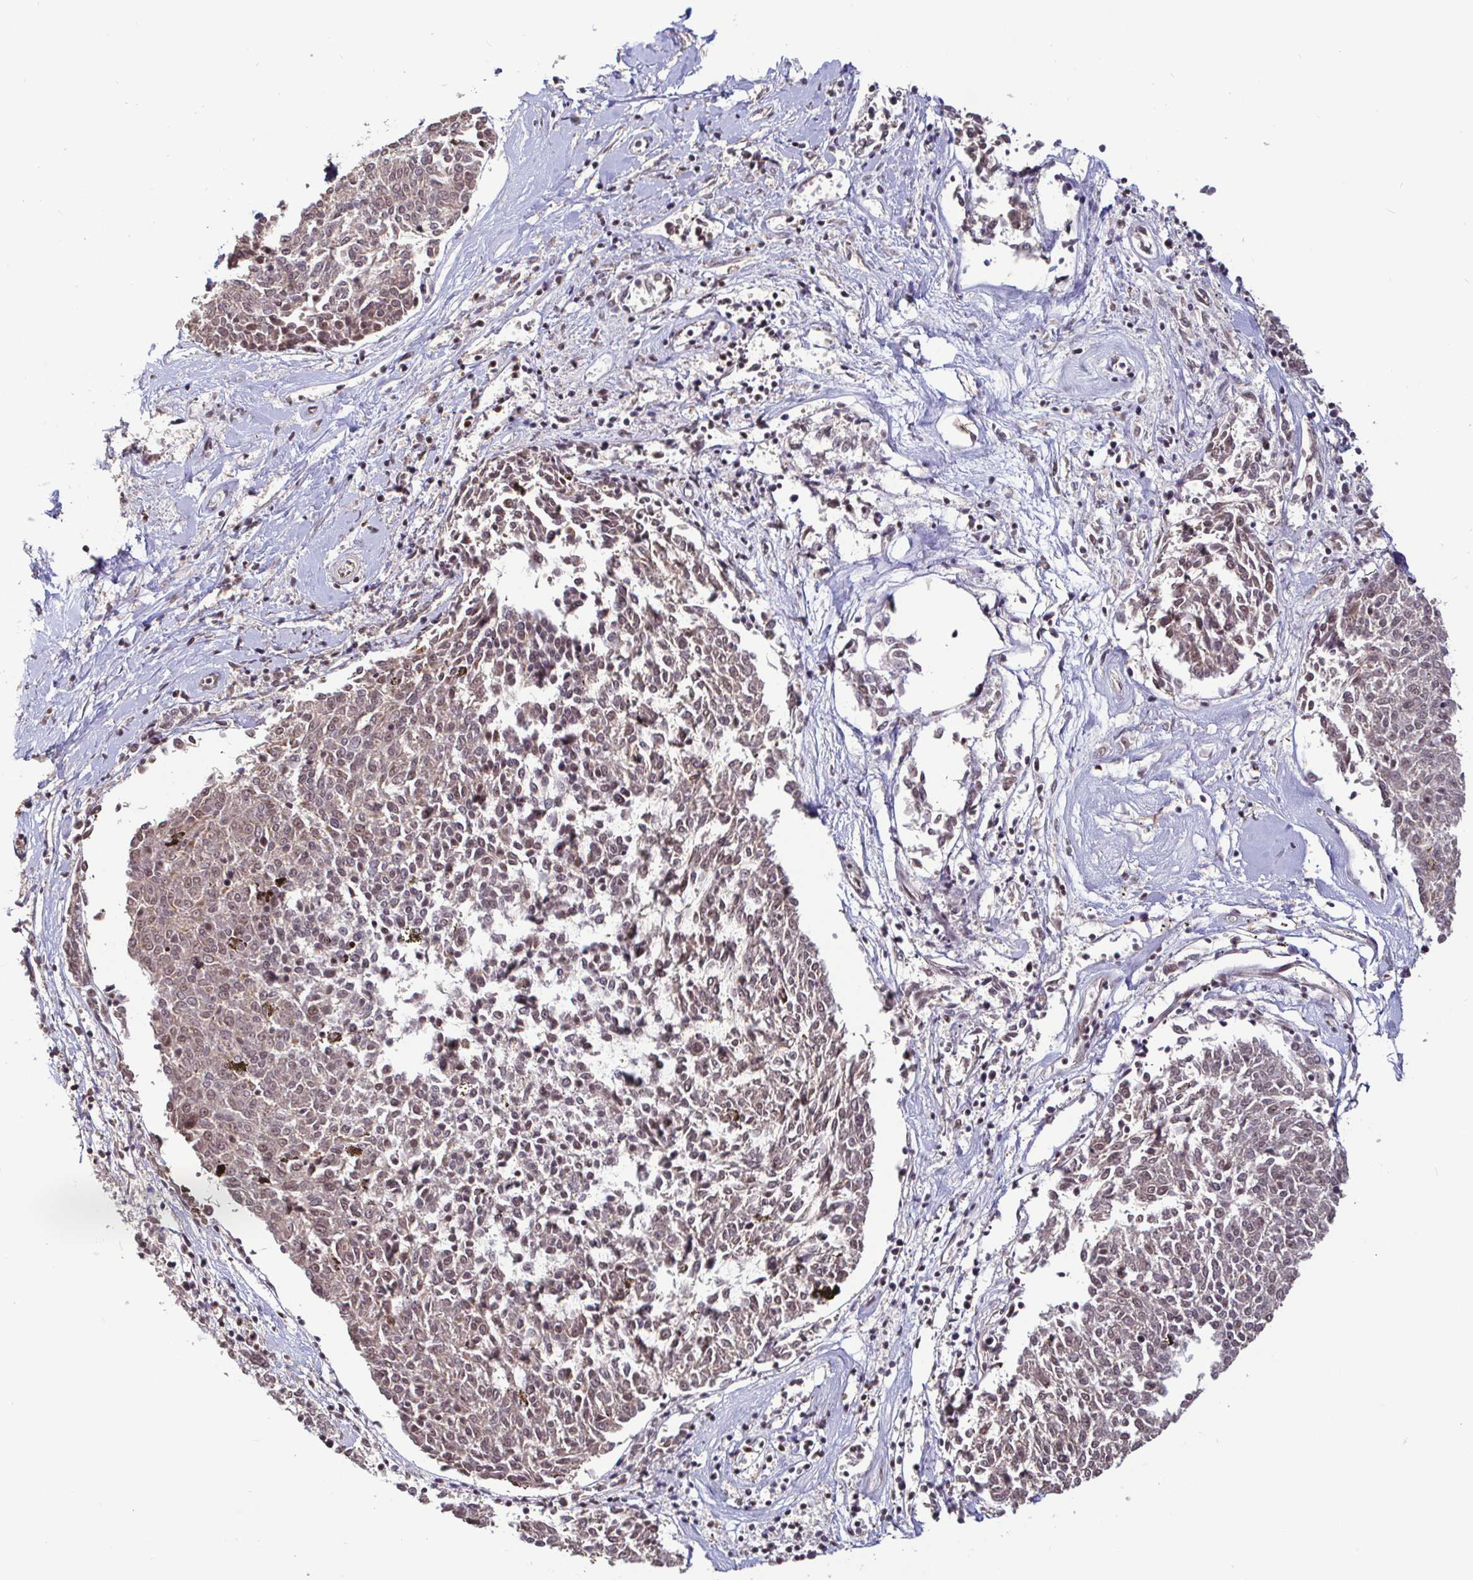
{"staining": {"intensity": "moderate", "quantity": ">75%", "location": "nuclear"}, "tissue": "melanoma", "cell_type": "Tumor cells", "image_type": "cancer", "snomed": [{"axis": "morphology", "description": "Malignant melanoma, NOS"}, {"axis": "topography", "description": "Skin"}], "caption": "There is medium levels of moderate nuclear positivity in tumor cells of melanoma, as demonstrated by immunohistochemical staining (brown color).", "gene": "SP3", "patient": {"sex": "female", "age": 72}}